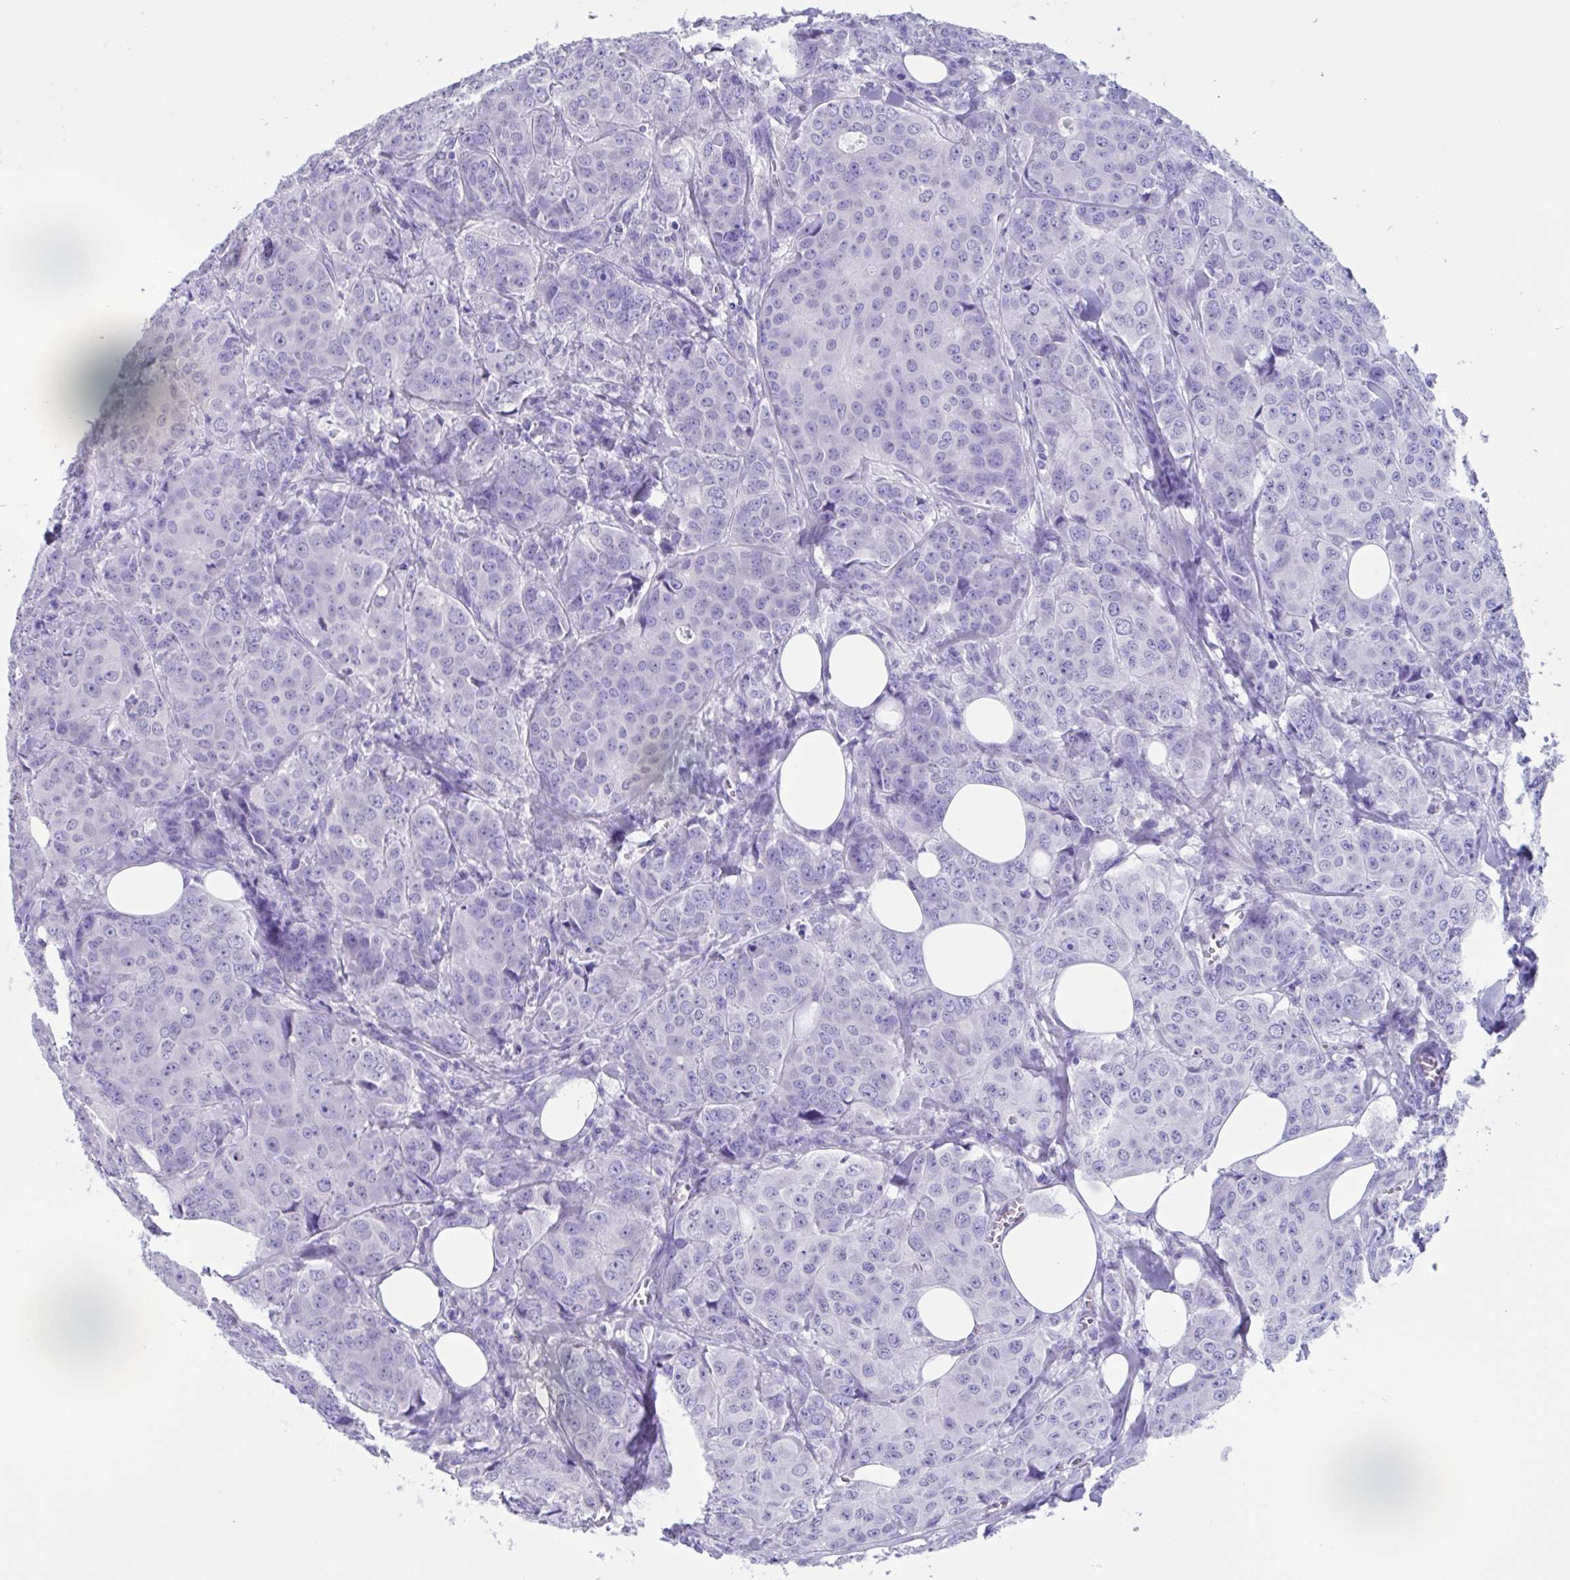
{"staining": {"intensity": "negative", "quantity": "none", "location": "none"}, "tissue": "breast cancer", "cell_type": "Tumor cells", "image_type": "cancer", "snomed": [{"axis": "morphology", "description": "Duct carcinoma"}, {"axis": "topography", "description": "Breast"}], "caption": "An IHC image of breast invasive ductal carcinoma is shown. There is no staining in tumor cells of breast invasive ductal carcinoma.", "gene": "USP35", "patient": {"sex": "female", "age": 43}}